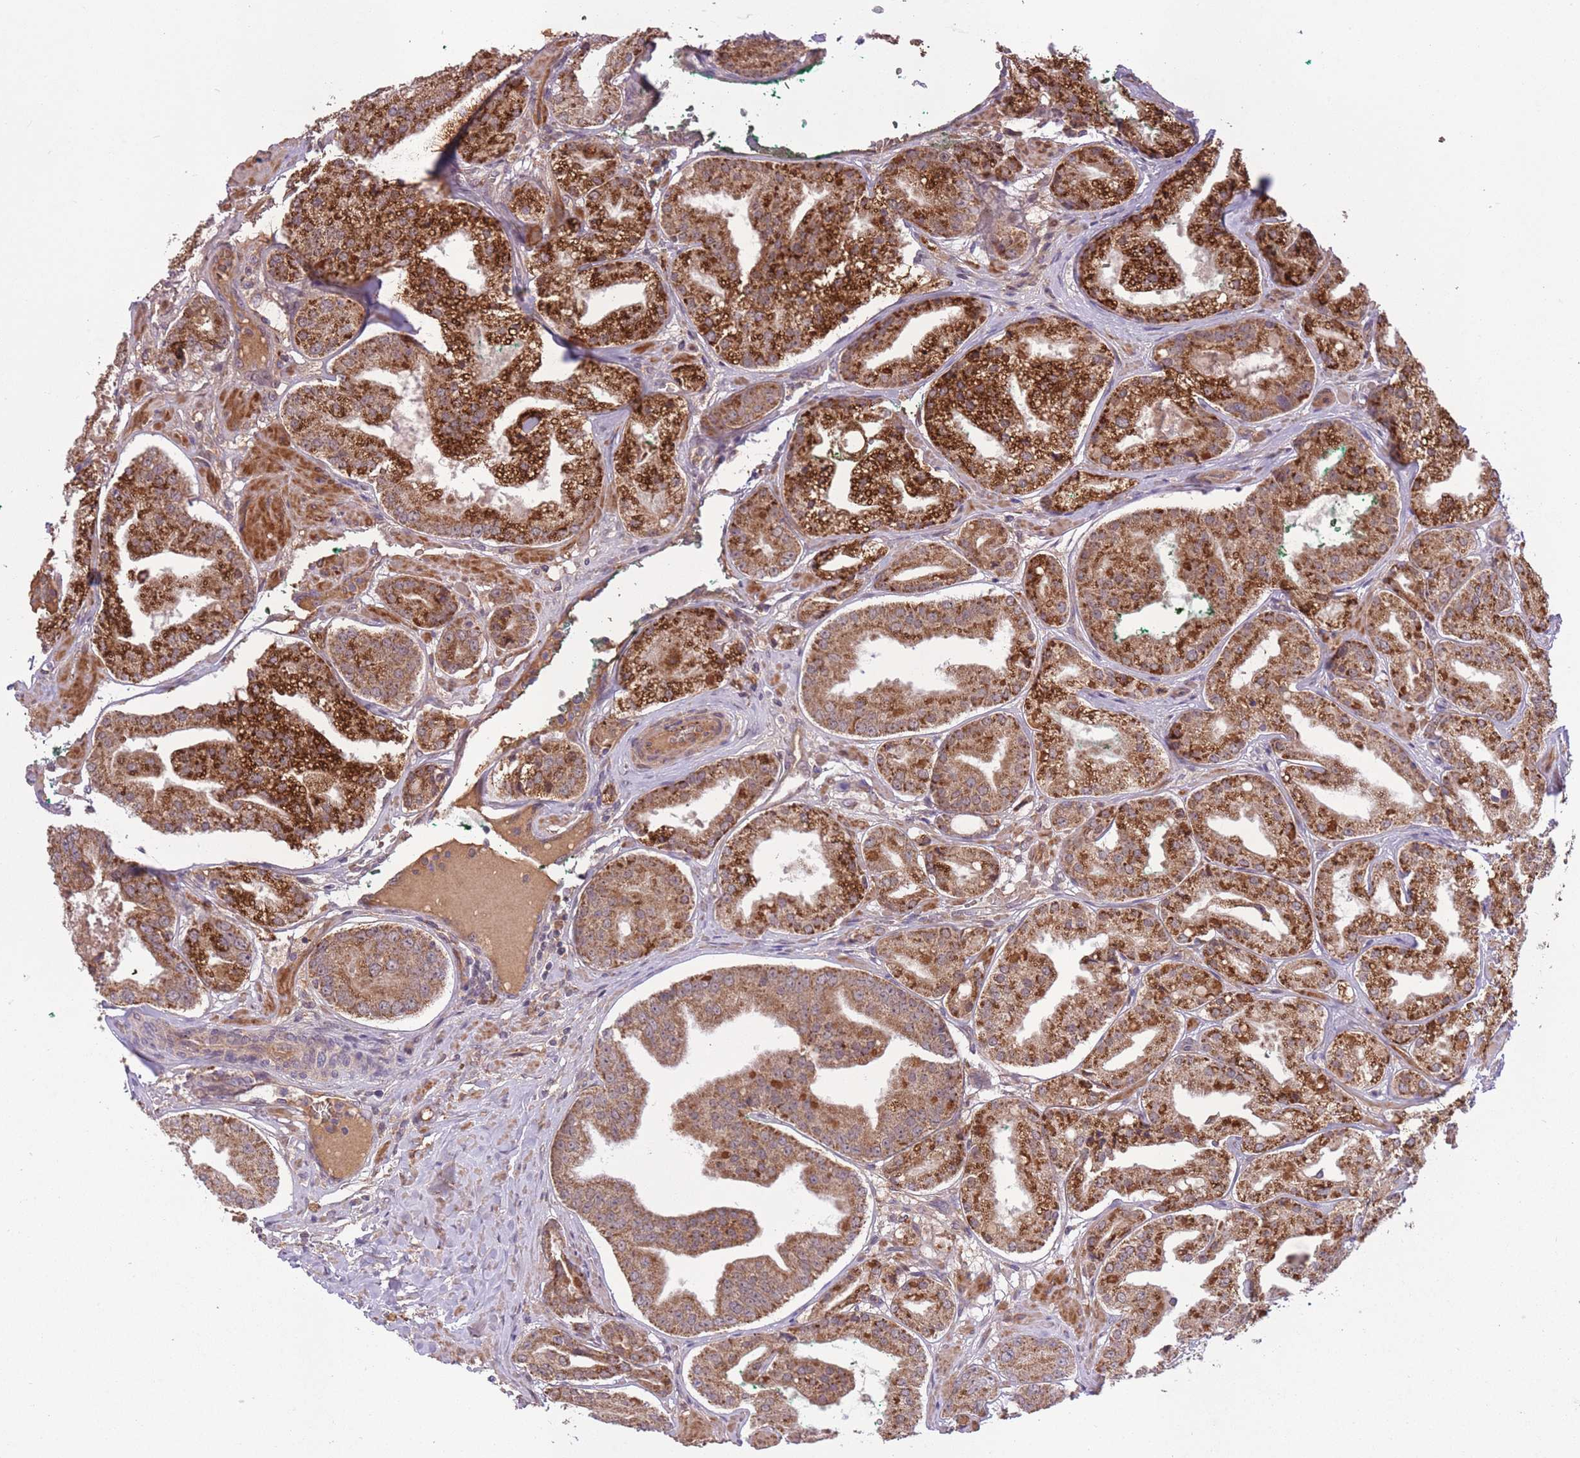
{"staining": {"intensity": "strong", "quantity": ">75%", "location": "cytoplasmic/membranous"}, "tissue": "prostate cancer", "cell_type": "Tumor cells", "image_type": "cancer", "snomed": [{"axis": "morphology", "description": "Adenocarcinoma, High grade"}, {"axis": "topography", "description": "Prostate"}], "caption": "Prostate cancer was stained to show a protein in brown. There is high levels of strong cytoplasmic/membranous positivity in about >75% of tumor cells.", "gene": "POLR3F", "patient": {"sex": "male", "age": 63}}